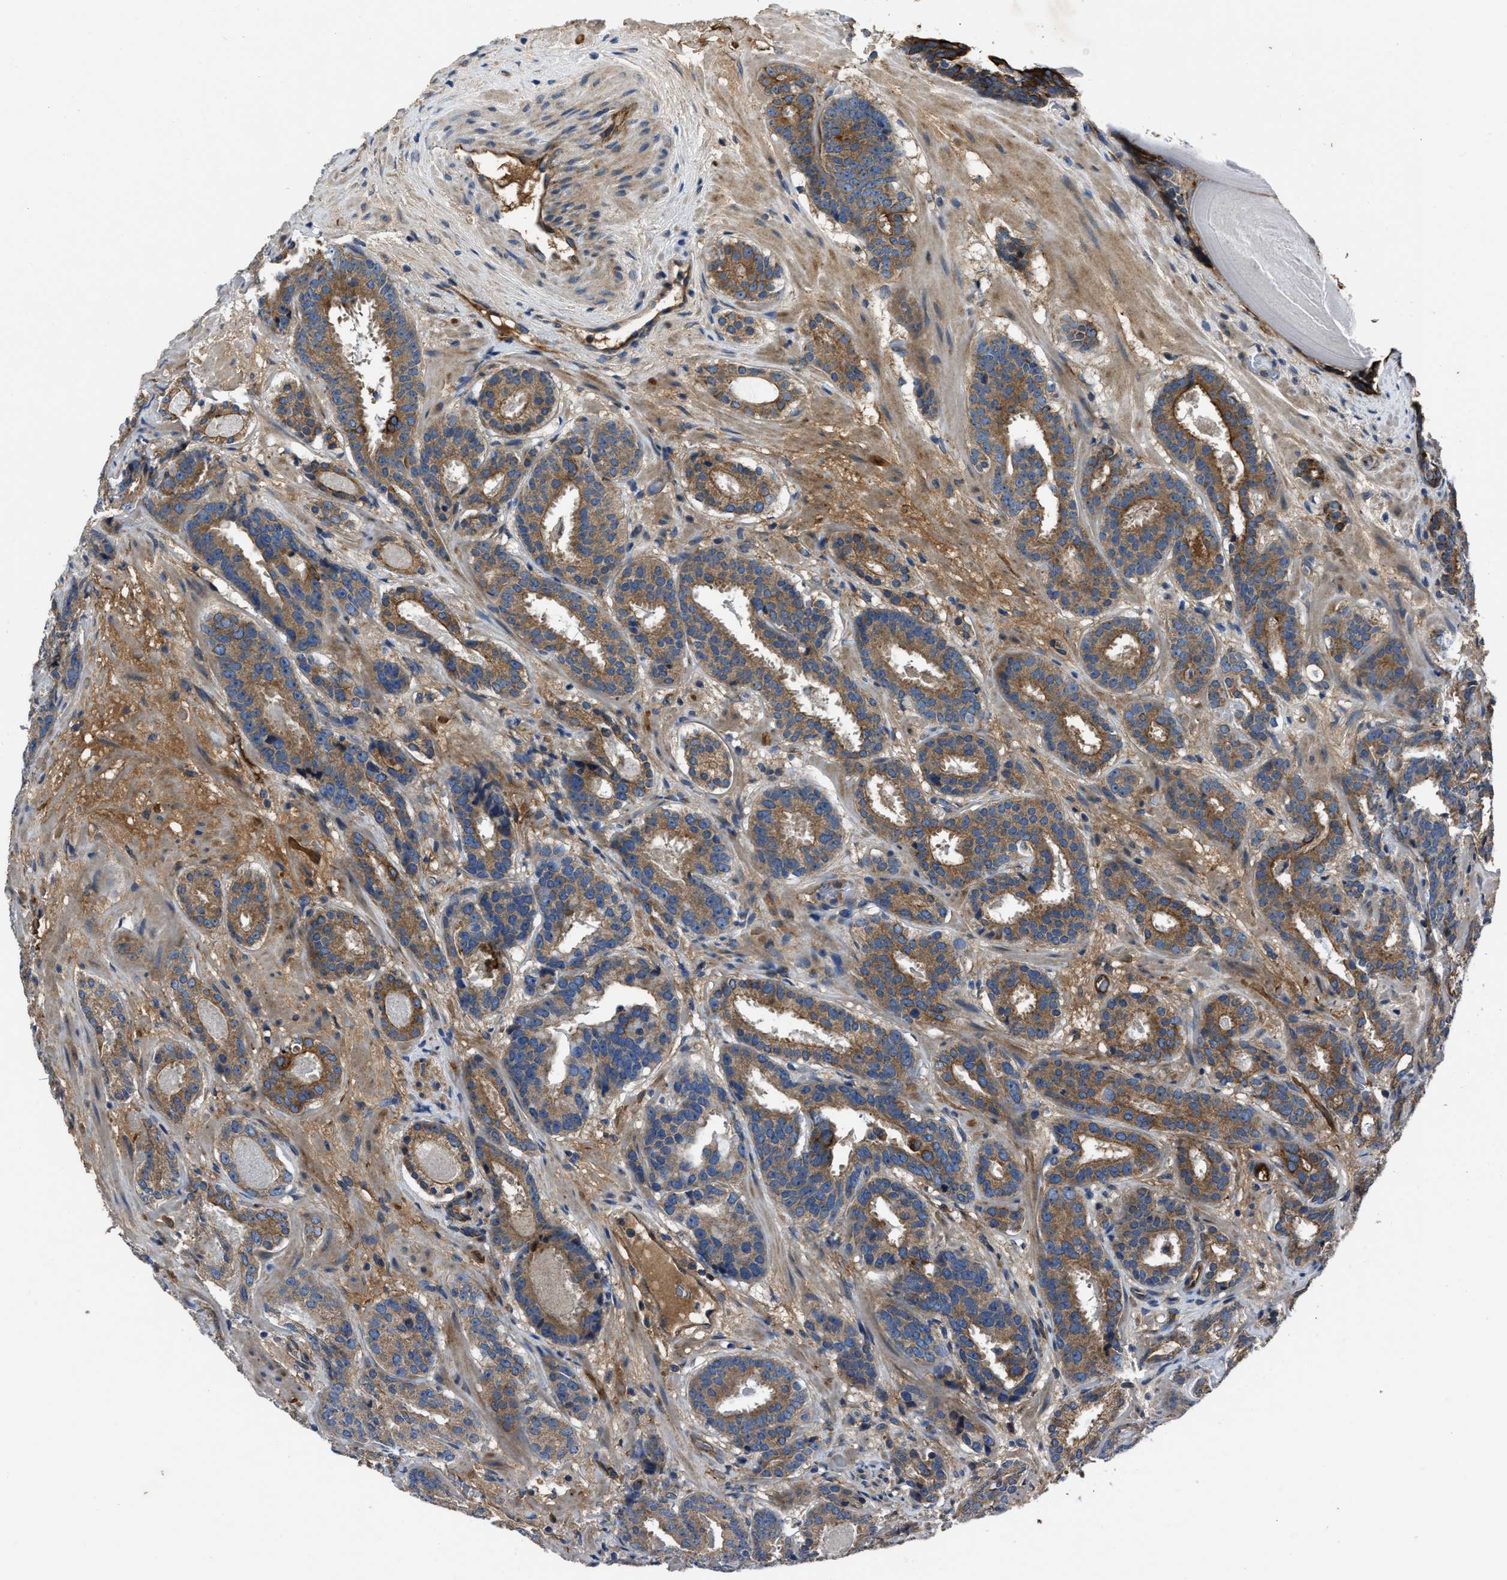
{"staining": {"intensity": "moderate", "quantity": ">75%", "location": "cytoplasmic/membranous"}, "tissue": "prostate cancer", "cell_type": "Tumor cells", "image_type": "cancer", "snomed": [{"axis": "morphology", "description": "Adenocarcinoma, Low grade"}, {"axis": "topography", "description": "Prostate"}], "caption": "This image displays IHC staining of prostate cancer (adenocarcinoma (low-grade)), with medium moderate cytoplasmic/membranous staining in approximately >75% of tumor cells.", "gene": "ERC1", "patient": {"sex": "male", "age": 69}}